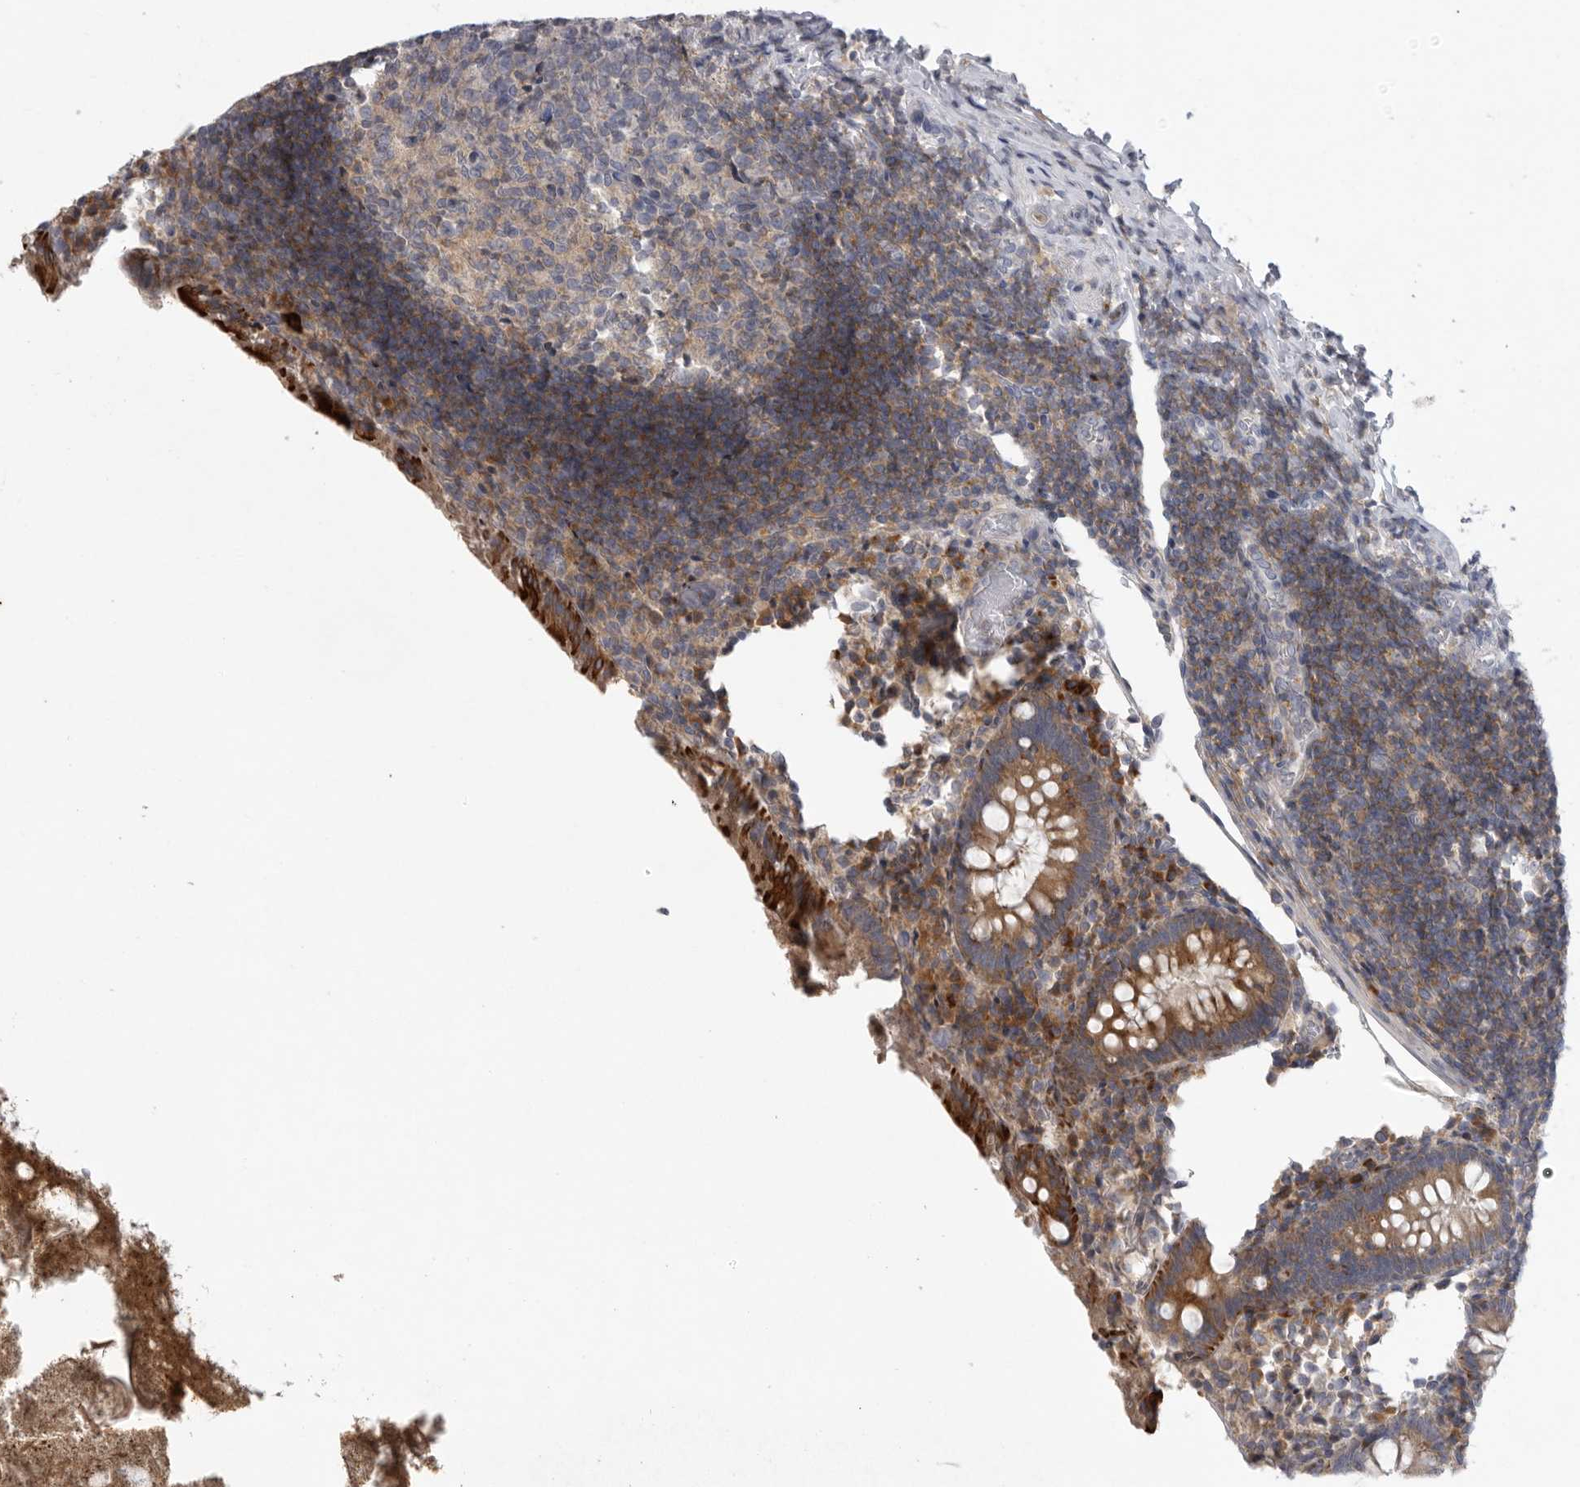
{"staining": {"intensity": "strong", "quantity": ">75%", "location": "cytoplasmic/membranous"}, "tissue": "appendix", "cell_type": "Glandular cells", "image_type": "normal", "snomed": [{"axis": "morphology", "description": "Normal tissue, NOS"}, {"axis": "topography", "description": "Appendix"}], "caption": "Strong cytoplasmic/membranous staining for a protein is present in about >75% of glandular cells of unremarkable appendix using IHC.", "gene": "USP24", "patient": {"sex": "female", "age": 17}}